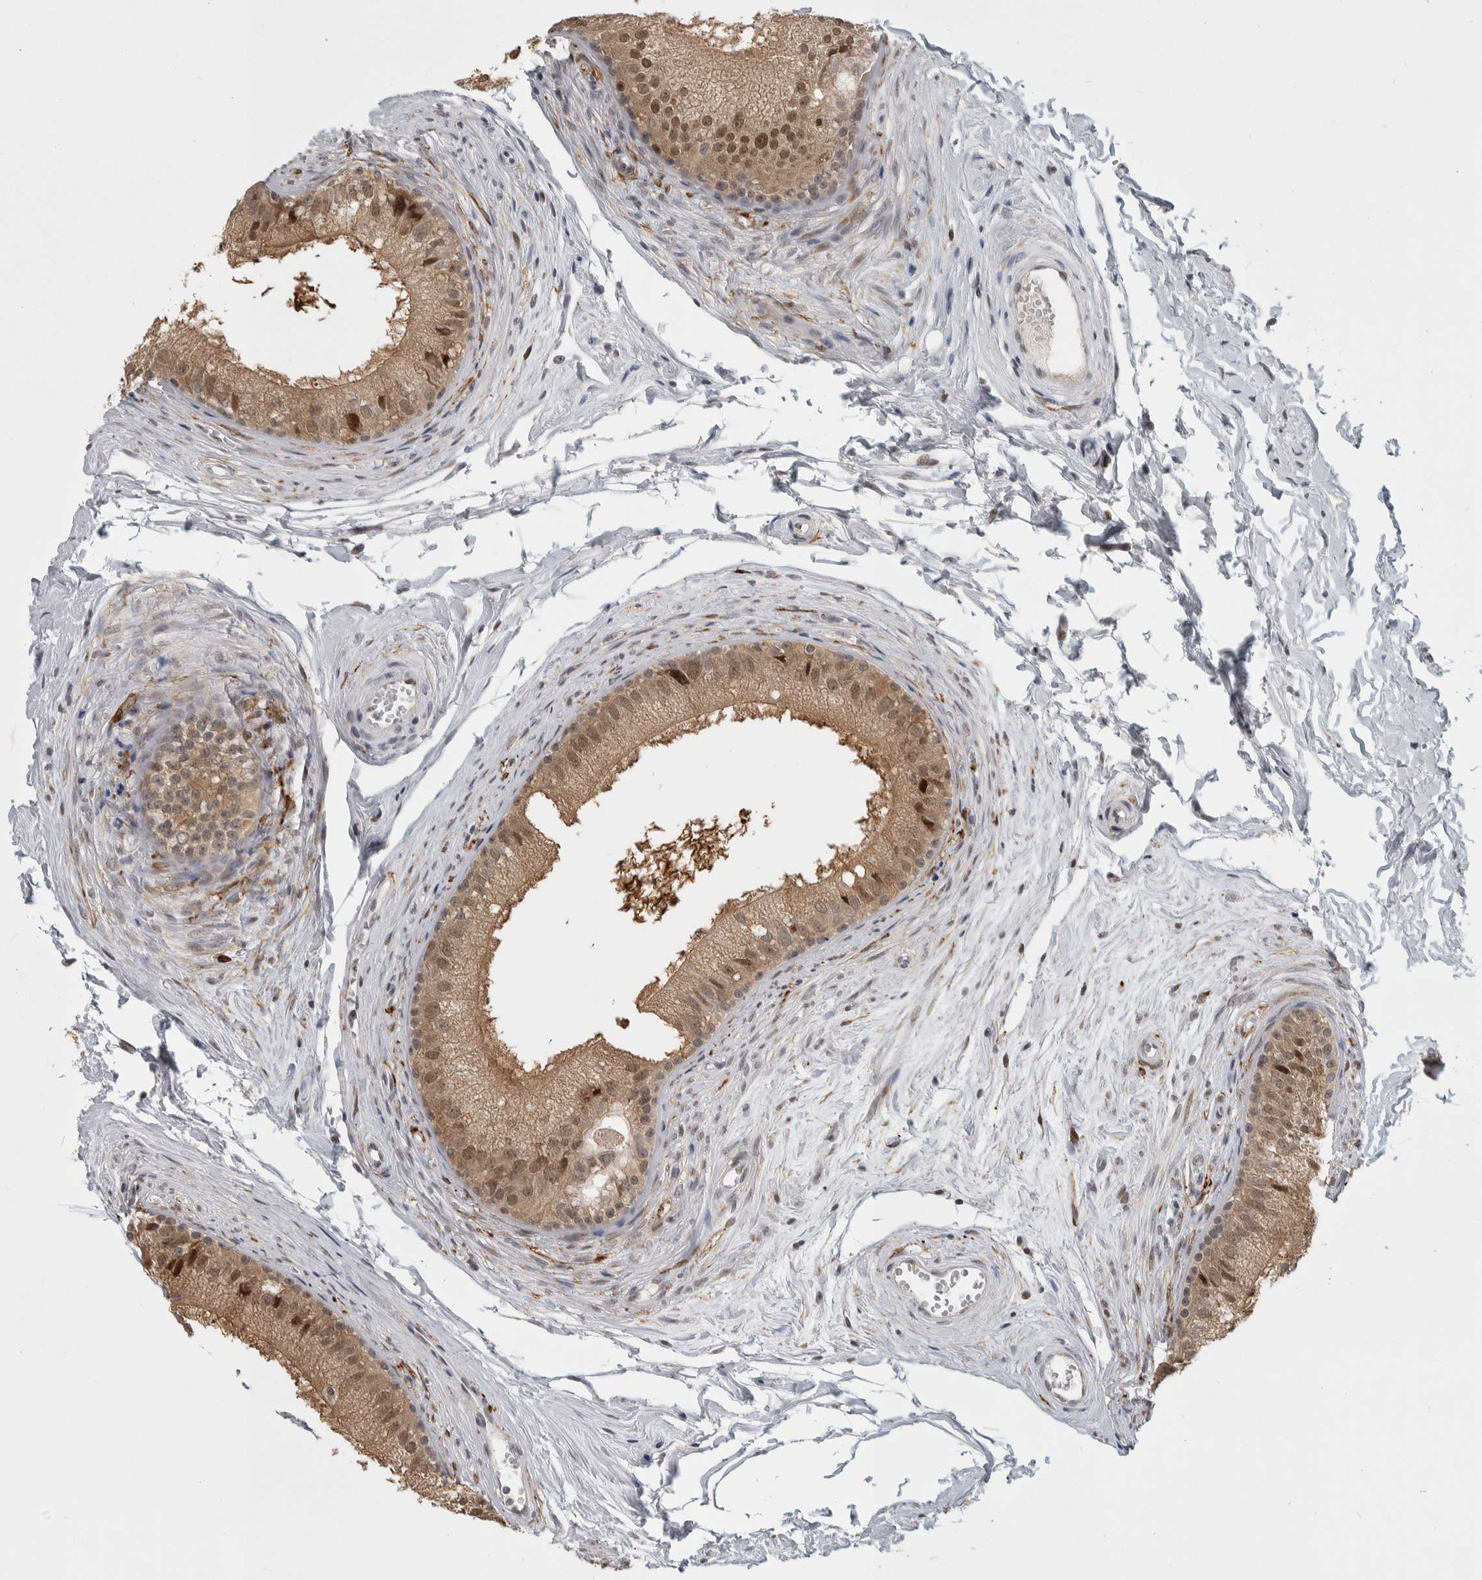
{"staining": {"intensity": "moderate", "quantity": ">75%", "location": "cytoplasmic/membranous,nuclear"}, "tissue": "epididymis", "cell_type": "Glandular cells", "image_type": "normal", "snomed": [{"axis": "morphology", "description": "Normal tissue, NOS"}, {"axis": "topography", "description": "Epididymis"}], "caption": "Human epididymis stained with a brown dye exhibits moderate cytoplasmic/membranous,nuclear positive positivity in about >75% of glandular cells.", "gene": "ZSCAN21", "patient": {"sex": "male", "age": 56}}